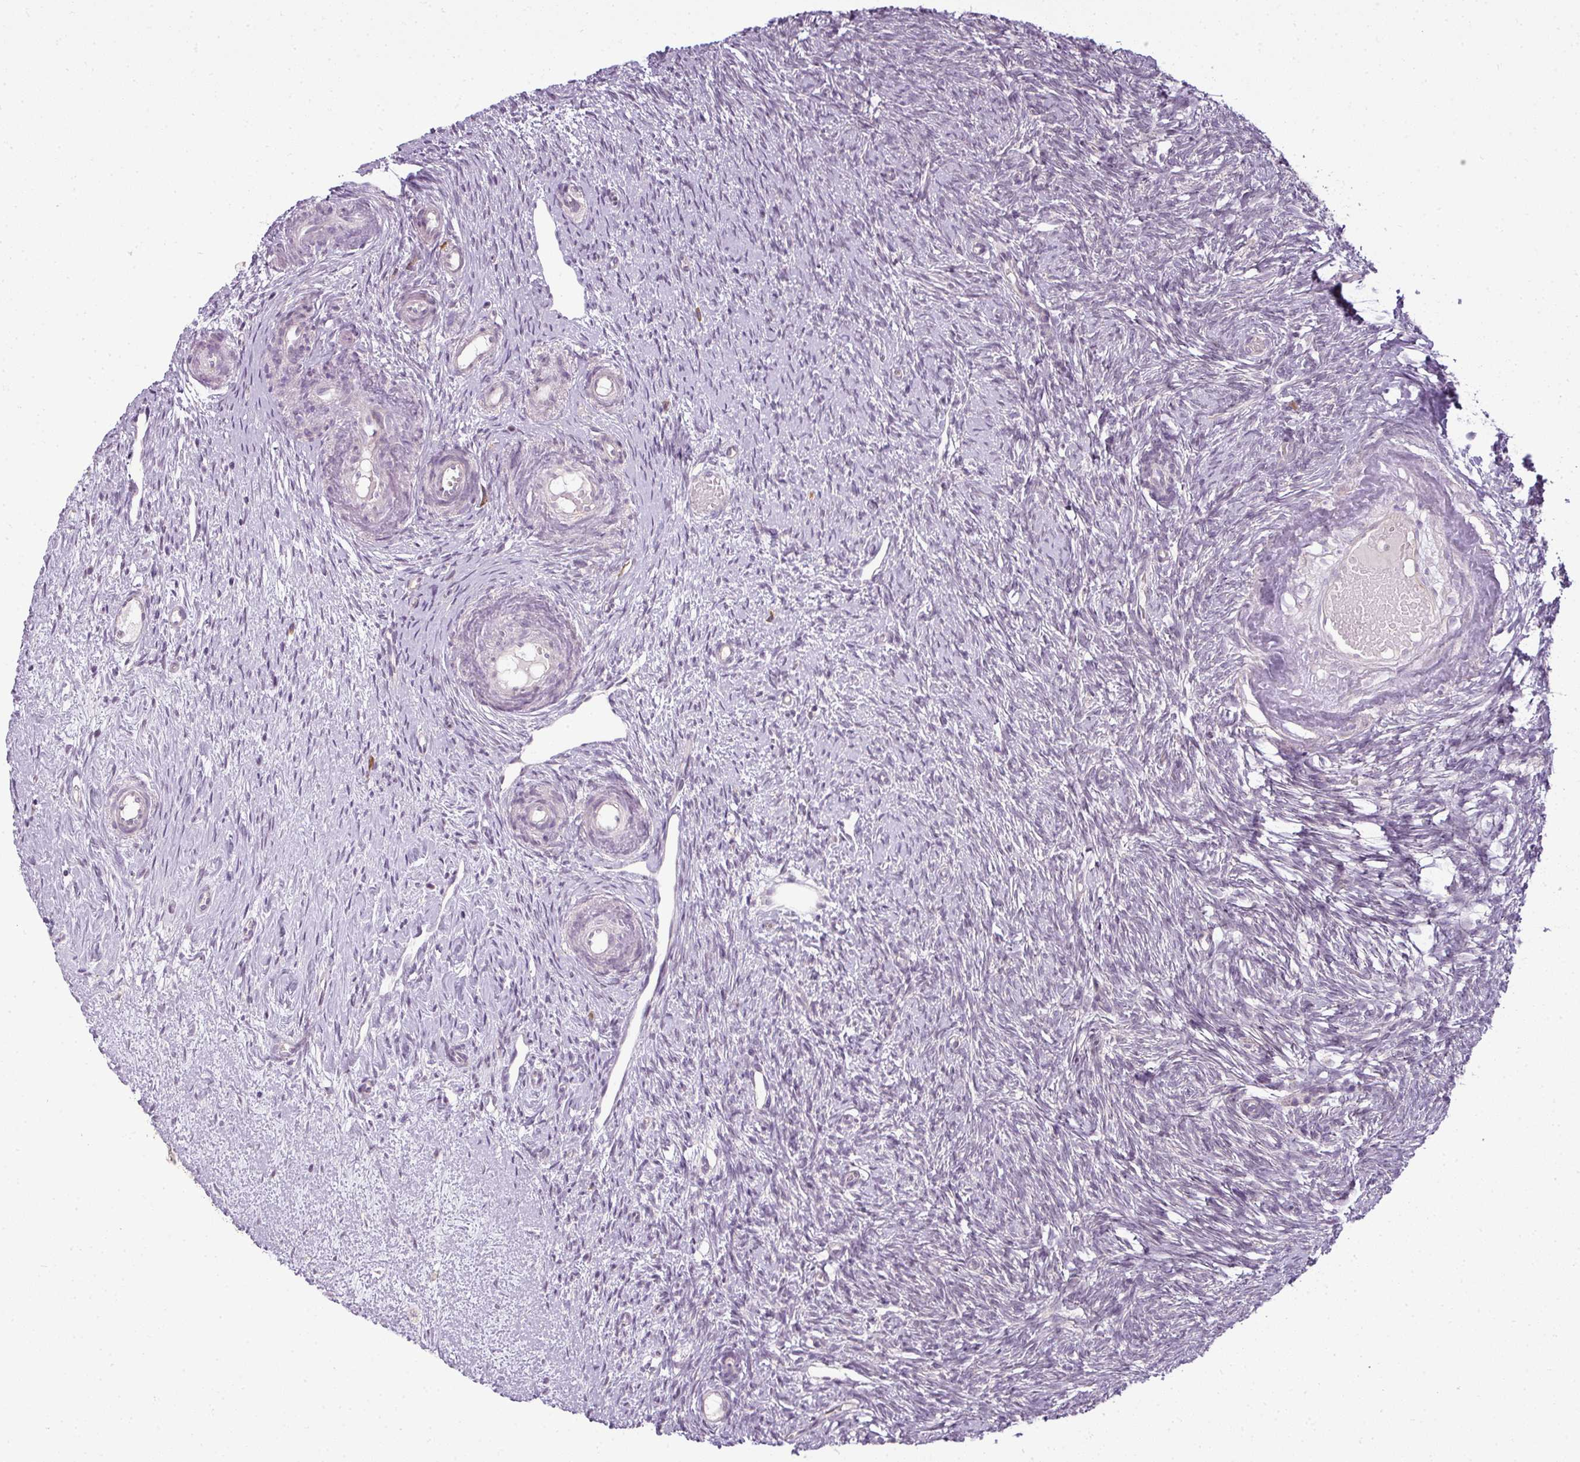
{"staining": {"intensity": "negative", "quantity": "none", "location": "none"}, "tissue": "ovary", "cell_type": "Ovarian stroma cells", "image_type": "normal", "snomed": [{"axis": "morphology", "description": "Normal tissue, NOS"}, {"axis": "topography", "description": "Ovary"}], "caption": "Benign ovary was stained to show a protein in brown. There is no significant staining in ovarian stroma cells. (DAB (3,3'-diaminobenzidine) immunohistochemistry visualized using brightfield microscopy, high magnification).", "gene": "LY75", "patient": {"sex": "female", "age": 51}}